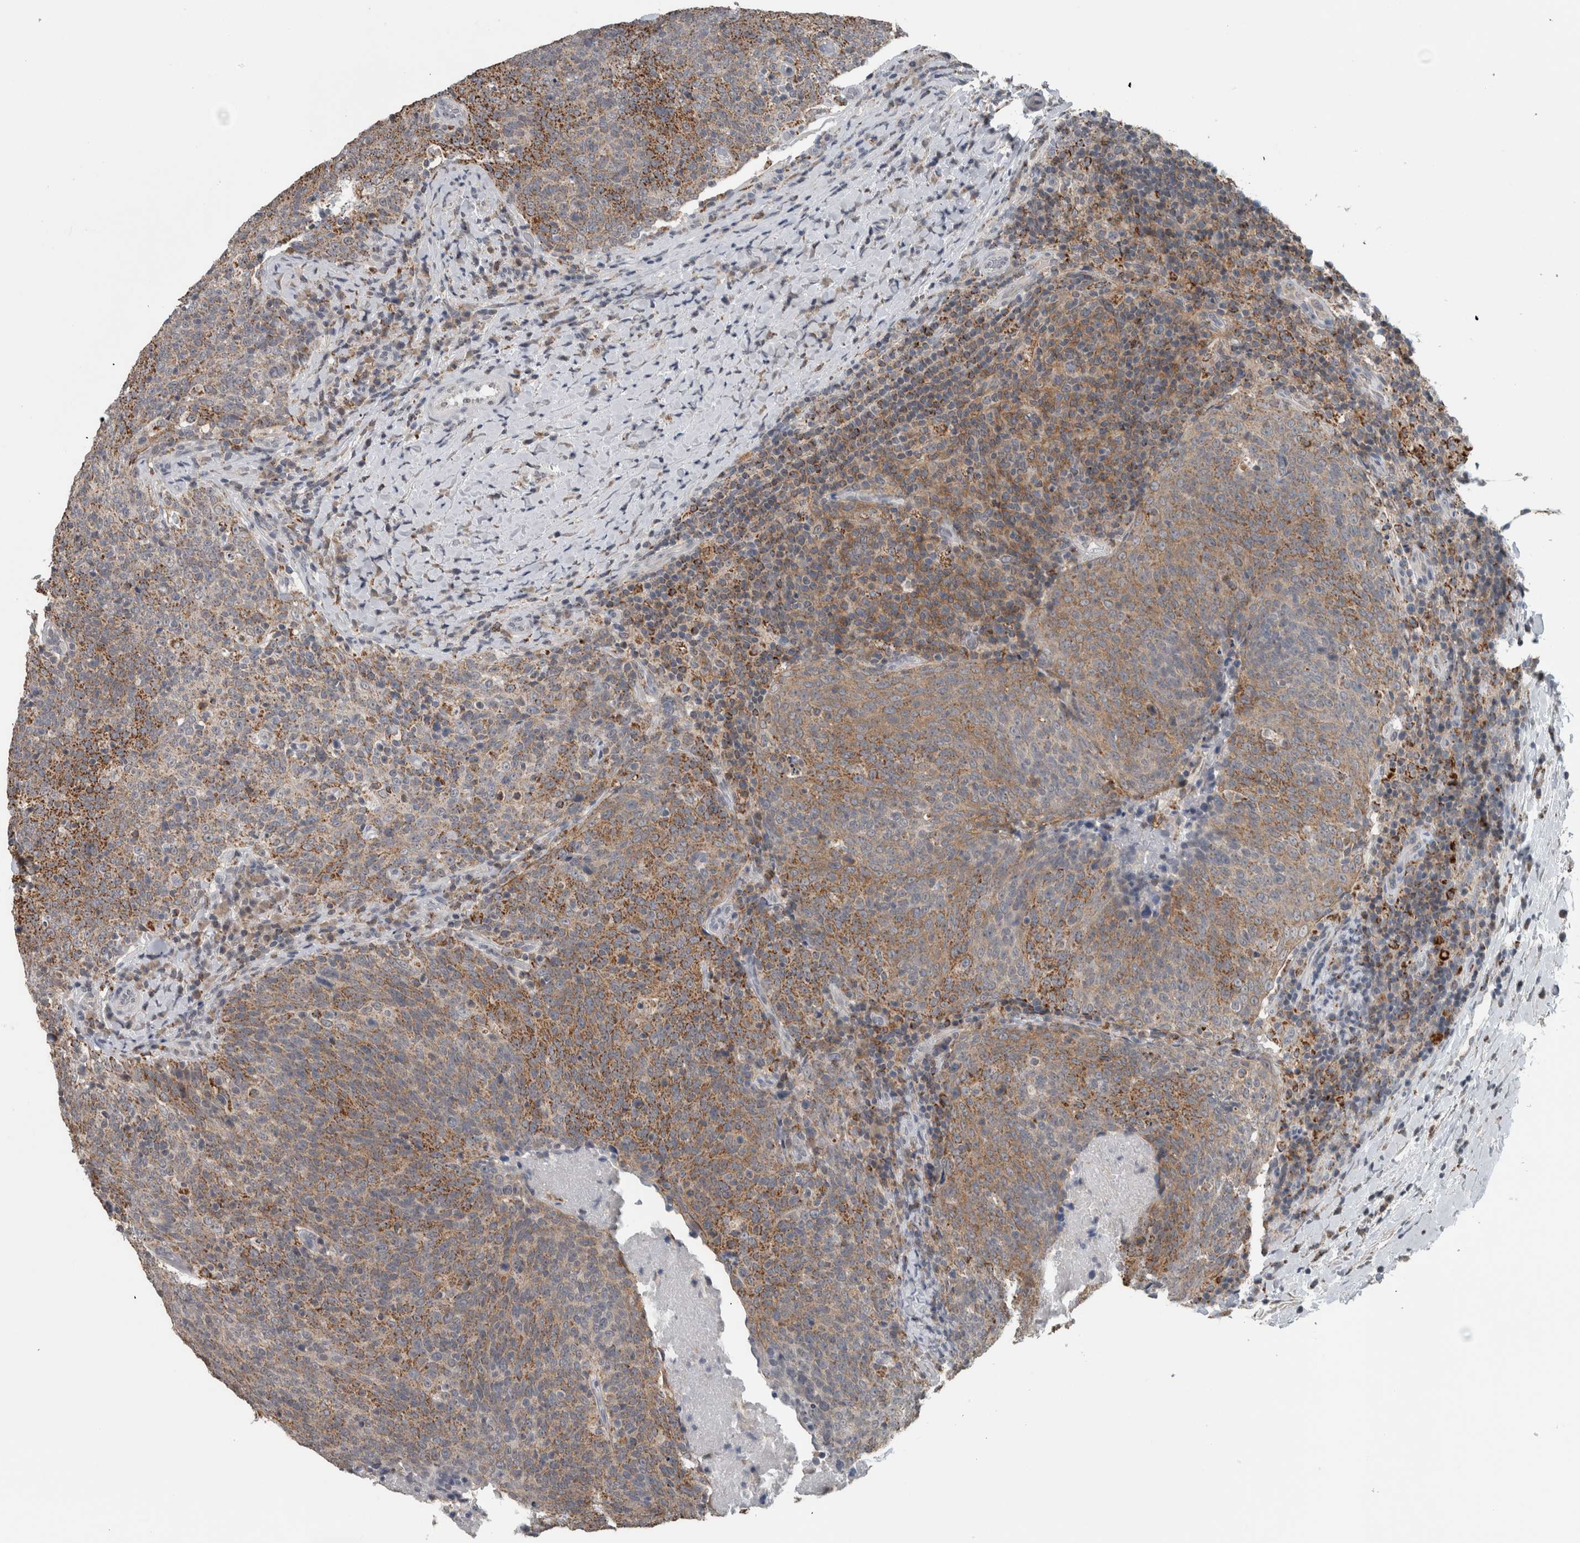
{"staining": {"intensity": "moderate", "quantity": ">75%", "location": "cytoplasmic/membranous"}, "tissue": "head and neck cancer", "cell_type": "Tumor cells", "image_type": "cancer", "snomed": [{"axis": "morphology", "description": "Squamous cell carcinoma, NOS"}, {"axis": "morphology", "description": "Squamous cell carcinoma, metastatic, NOS"}, {"axis": "topography", "description": "Lymph node"}, {"axis": "topography", "description": "Head-Neck"}], "caption": "Human squamous cell carcinoma (head and neck) stained for a protein (brown) shows moderate cytoplasmic/membranous positive positivity in about >75% of tumor cells.", "gene": "ACSF2", "patient": {"sex": "male", "age": 62}}